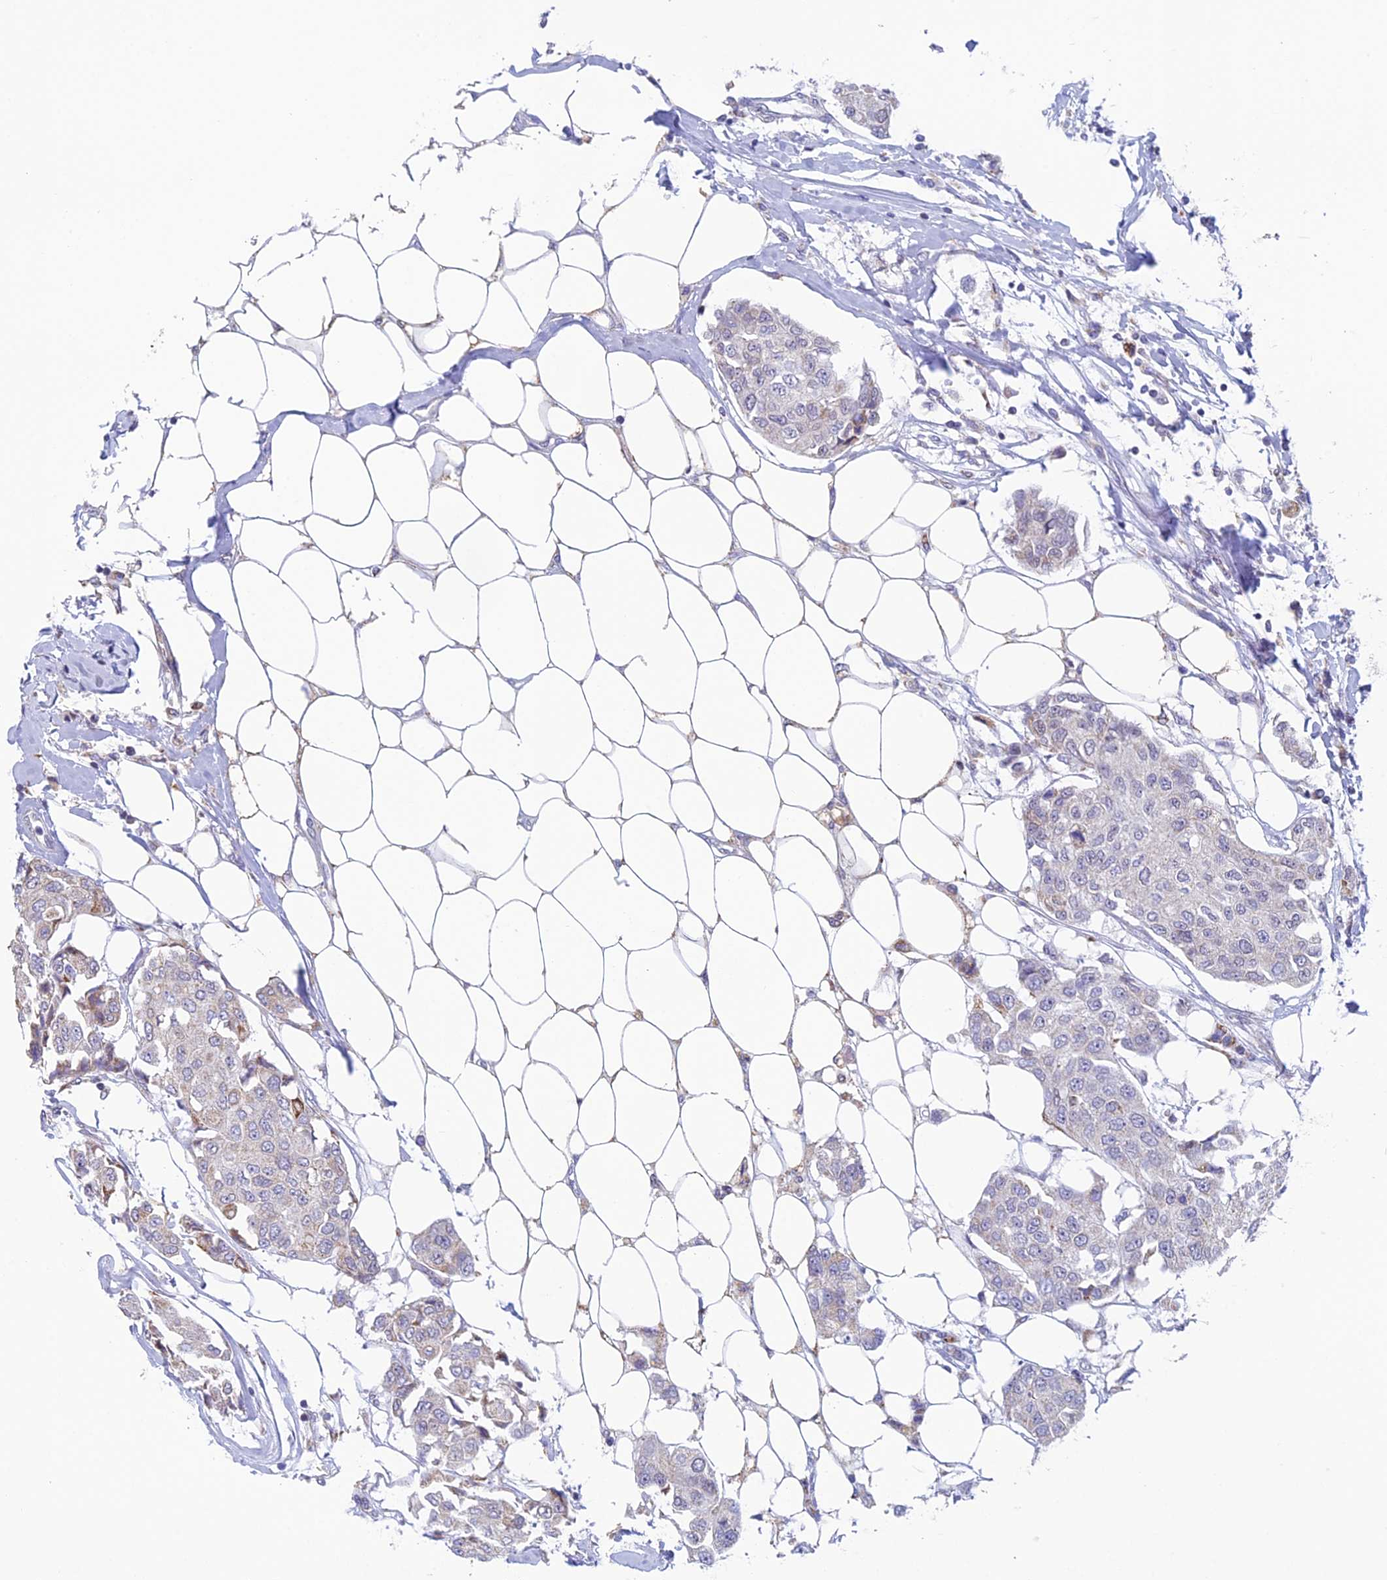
{"staining": {"intensity": "negative", "quantity": "none", "location": "none"}, "tissue": "breast cancer", "cell_type": "Tumor cells", "image_type": "cancer", "snomed": [{"axis": "morphology", "description": "Duct carcinoma"}, {"axis": "topography", "description": "Breast"}], "caption": "The micrograph reveals no significant expression in tumor cells of breast invasive ductal carcinoma.", "gene": "REXO5", "patient": {"sex": "female", "age": 80}}